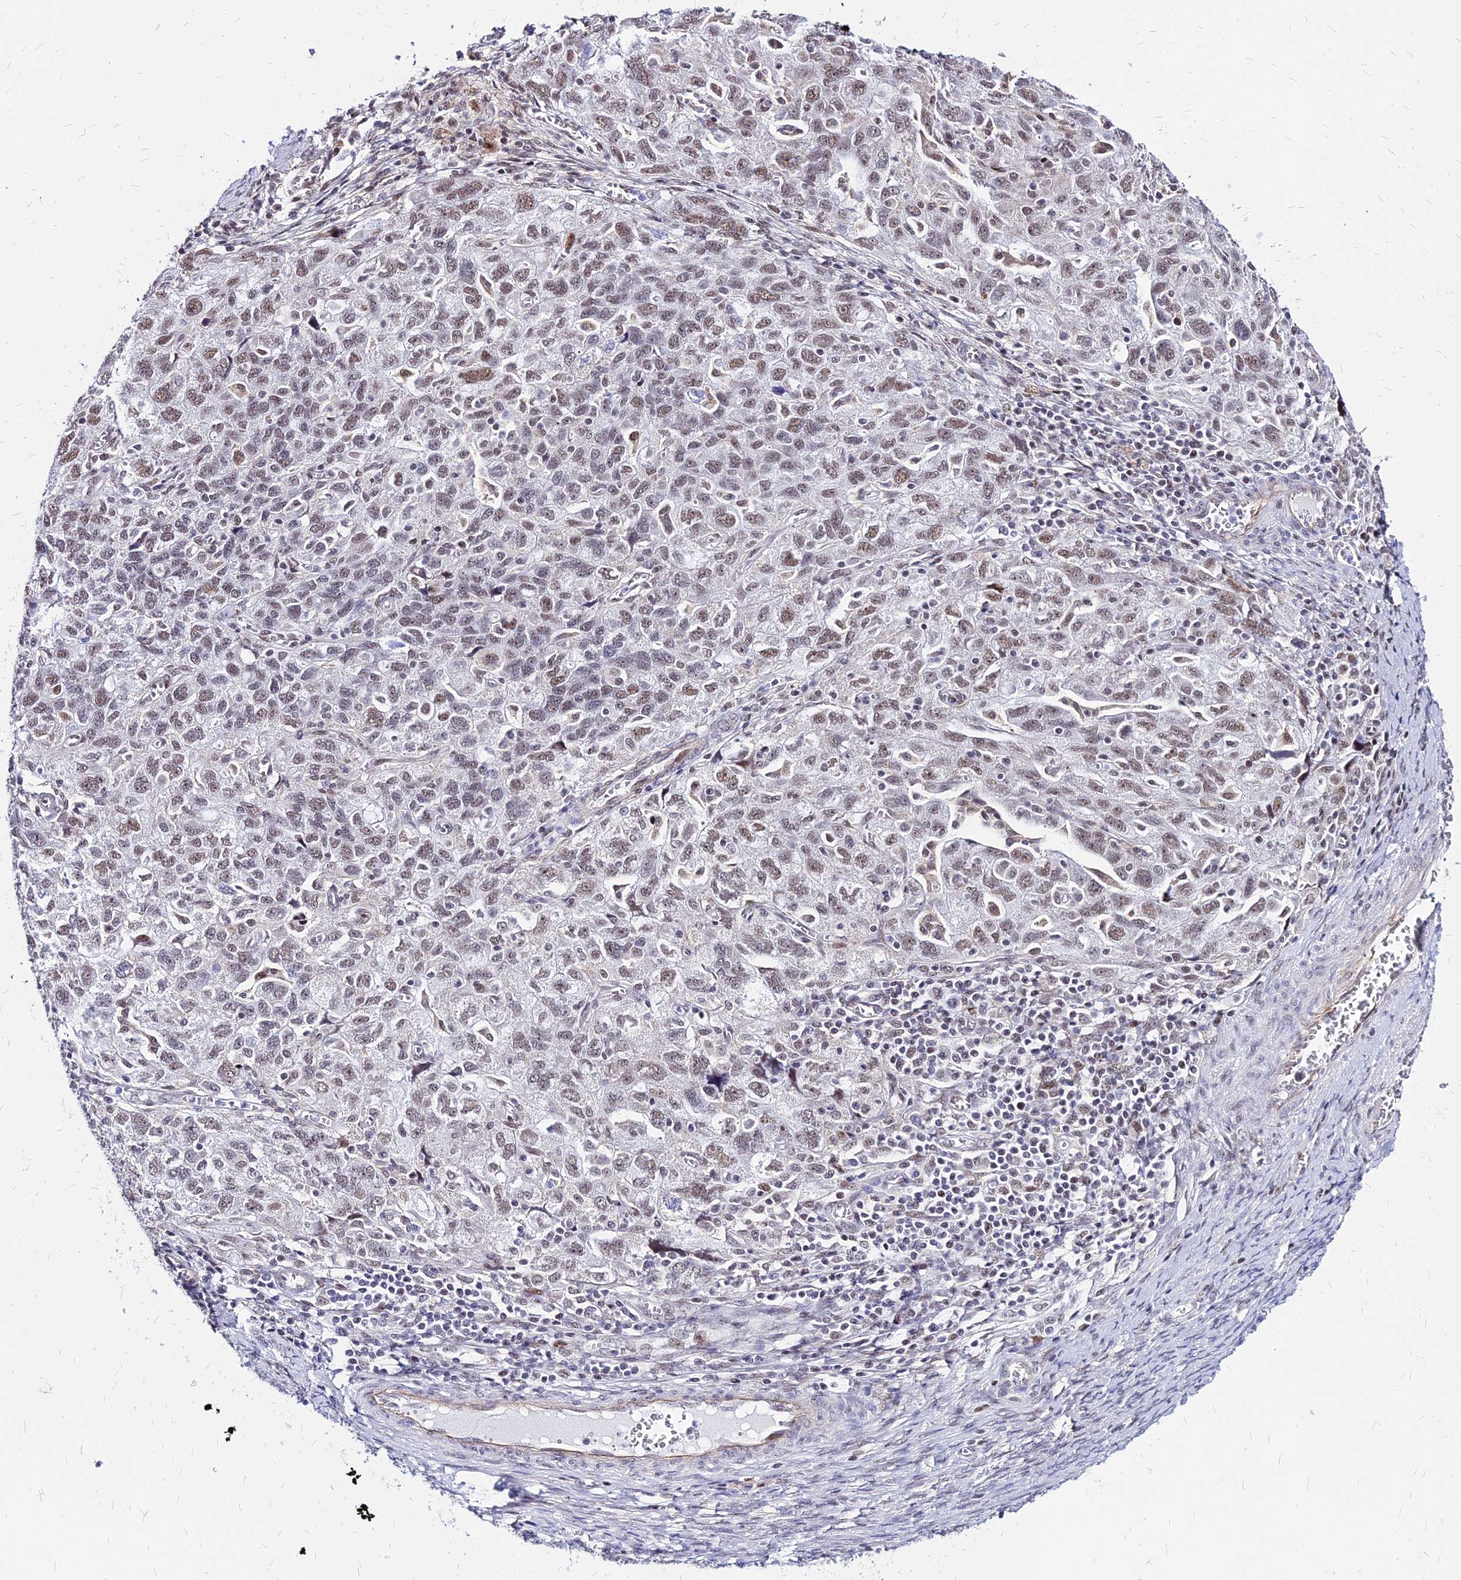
{"staining": {"intensity": "moderate", "quantity": "25%-75%", "location": "nuclear"}, "tissue": "ovarian cancer", "cell_type": "Tumor cells", "image_type": "cancer", "snomed": [{"axis": "morphology", "description": "Carcinoma, NOS"}, {"axis": "morphology", "description": "Cystadenocarcinoma, serous, NOS"}, {"axis": "topography", "description": "Ovary"}], "caption": "About 25%-75% of tumor cells in ovarian carcinoma reveal moderate nuclear protein expression as visualized by brown immunohistochemical staining.", "gene": "FDX2", "patient": {"sex": "female", "age": 69}}